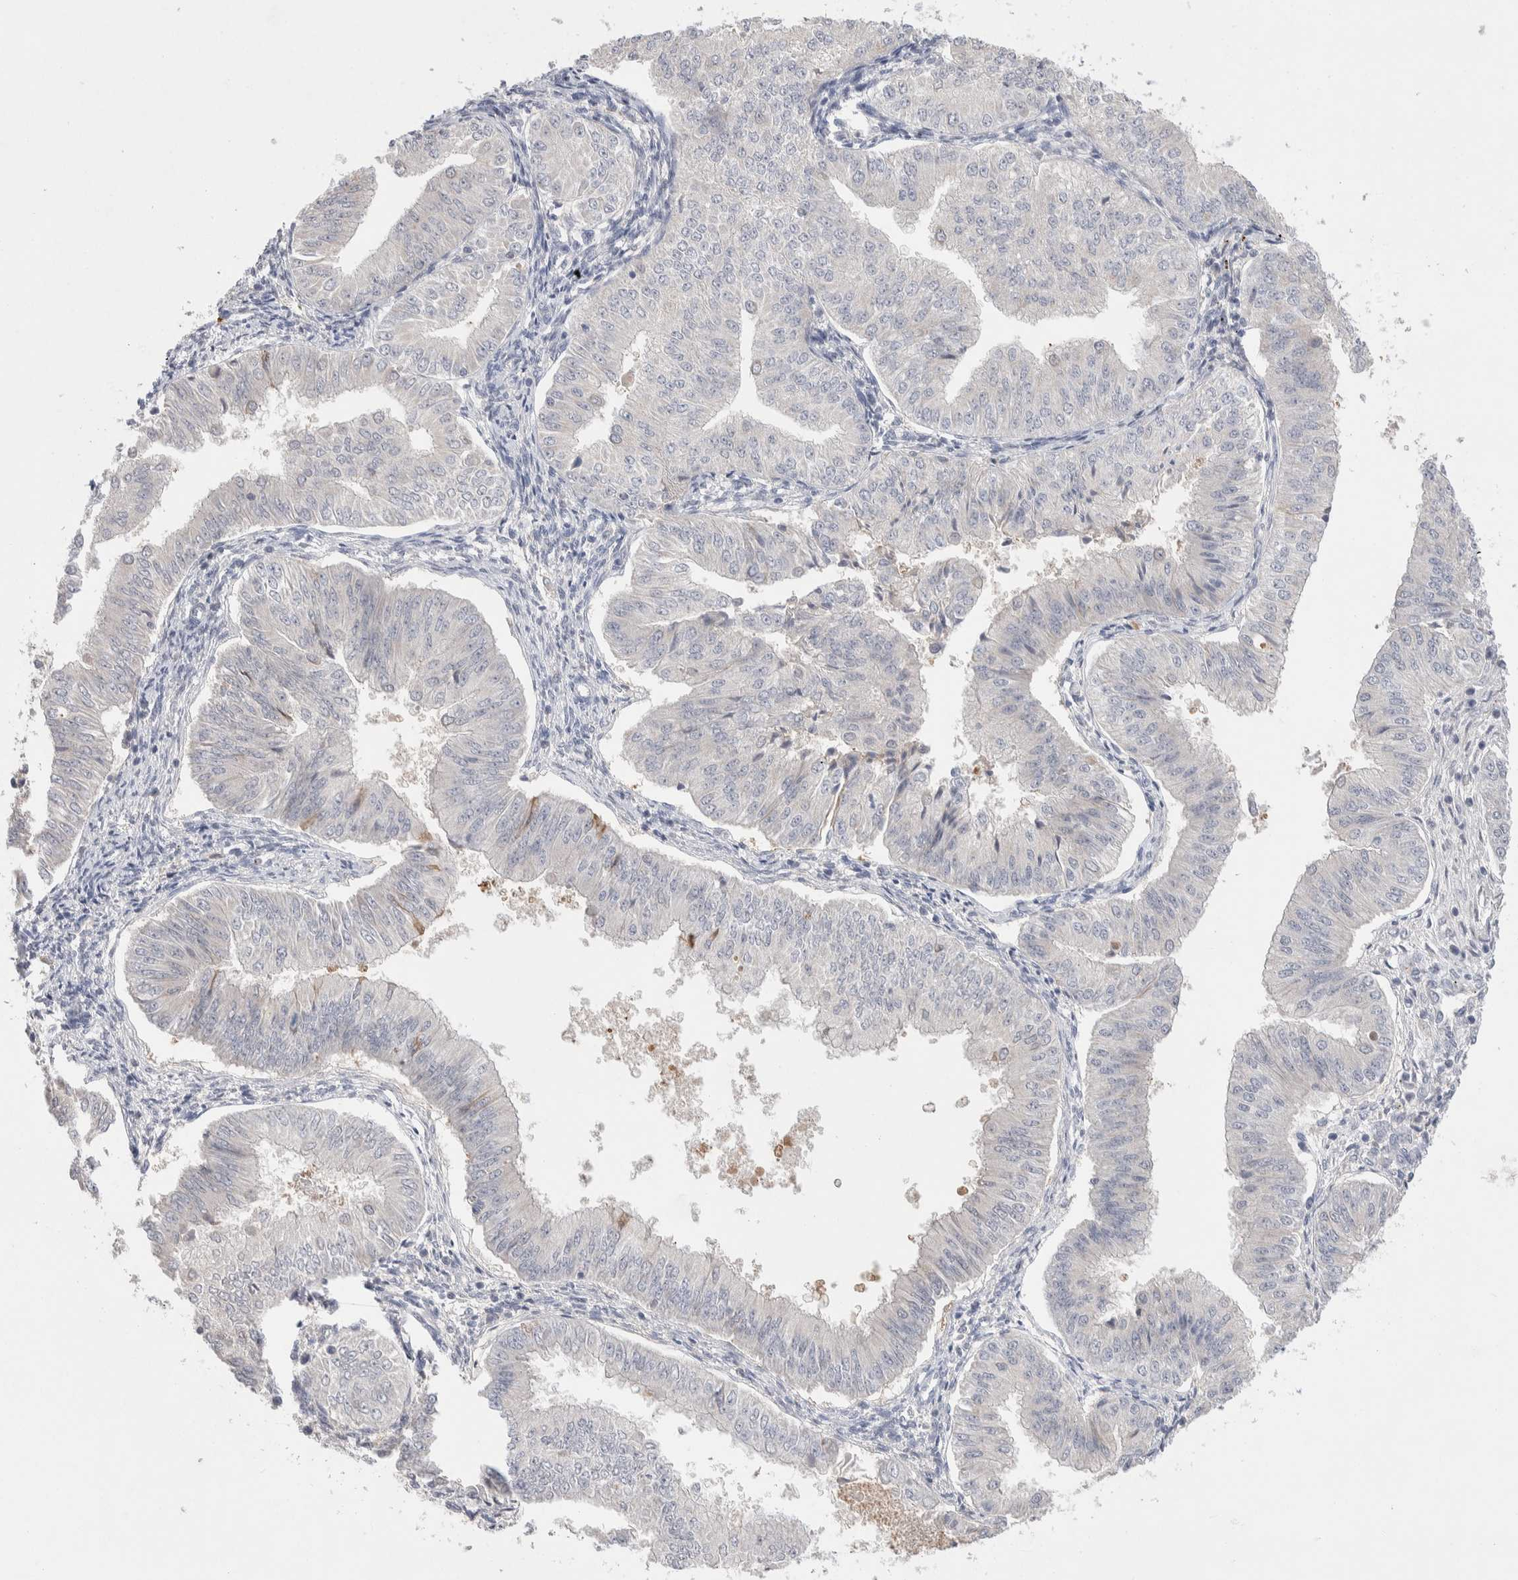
{"staining": {"intensity": "negative", "quantity": "none", "location": "none"}, "tissue": "endometrial cancer", "cell_type": "Tumor cells", "image_type": "cancer", "snomed": [{"axis": "morphology", "description": "Normal tissue, NOS"}, {"axis": "morphology", "description": "Adenocarcinoma, NOS"}, {"axis": "topography", "description": "Endometrium"}], "caption": "Immunohistochemistry micrograph of neoplastic tissue: endometrial cancer (adenocarcinoma) stained with DAB (3,3'-diaminobenzidine) exhibits no significant protein expression in tumor cells.", "gene": "FFAR2", "patient": {"sex": "female", "age": 53}}